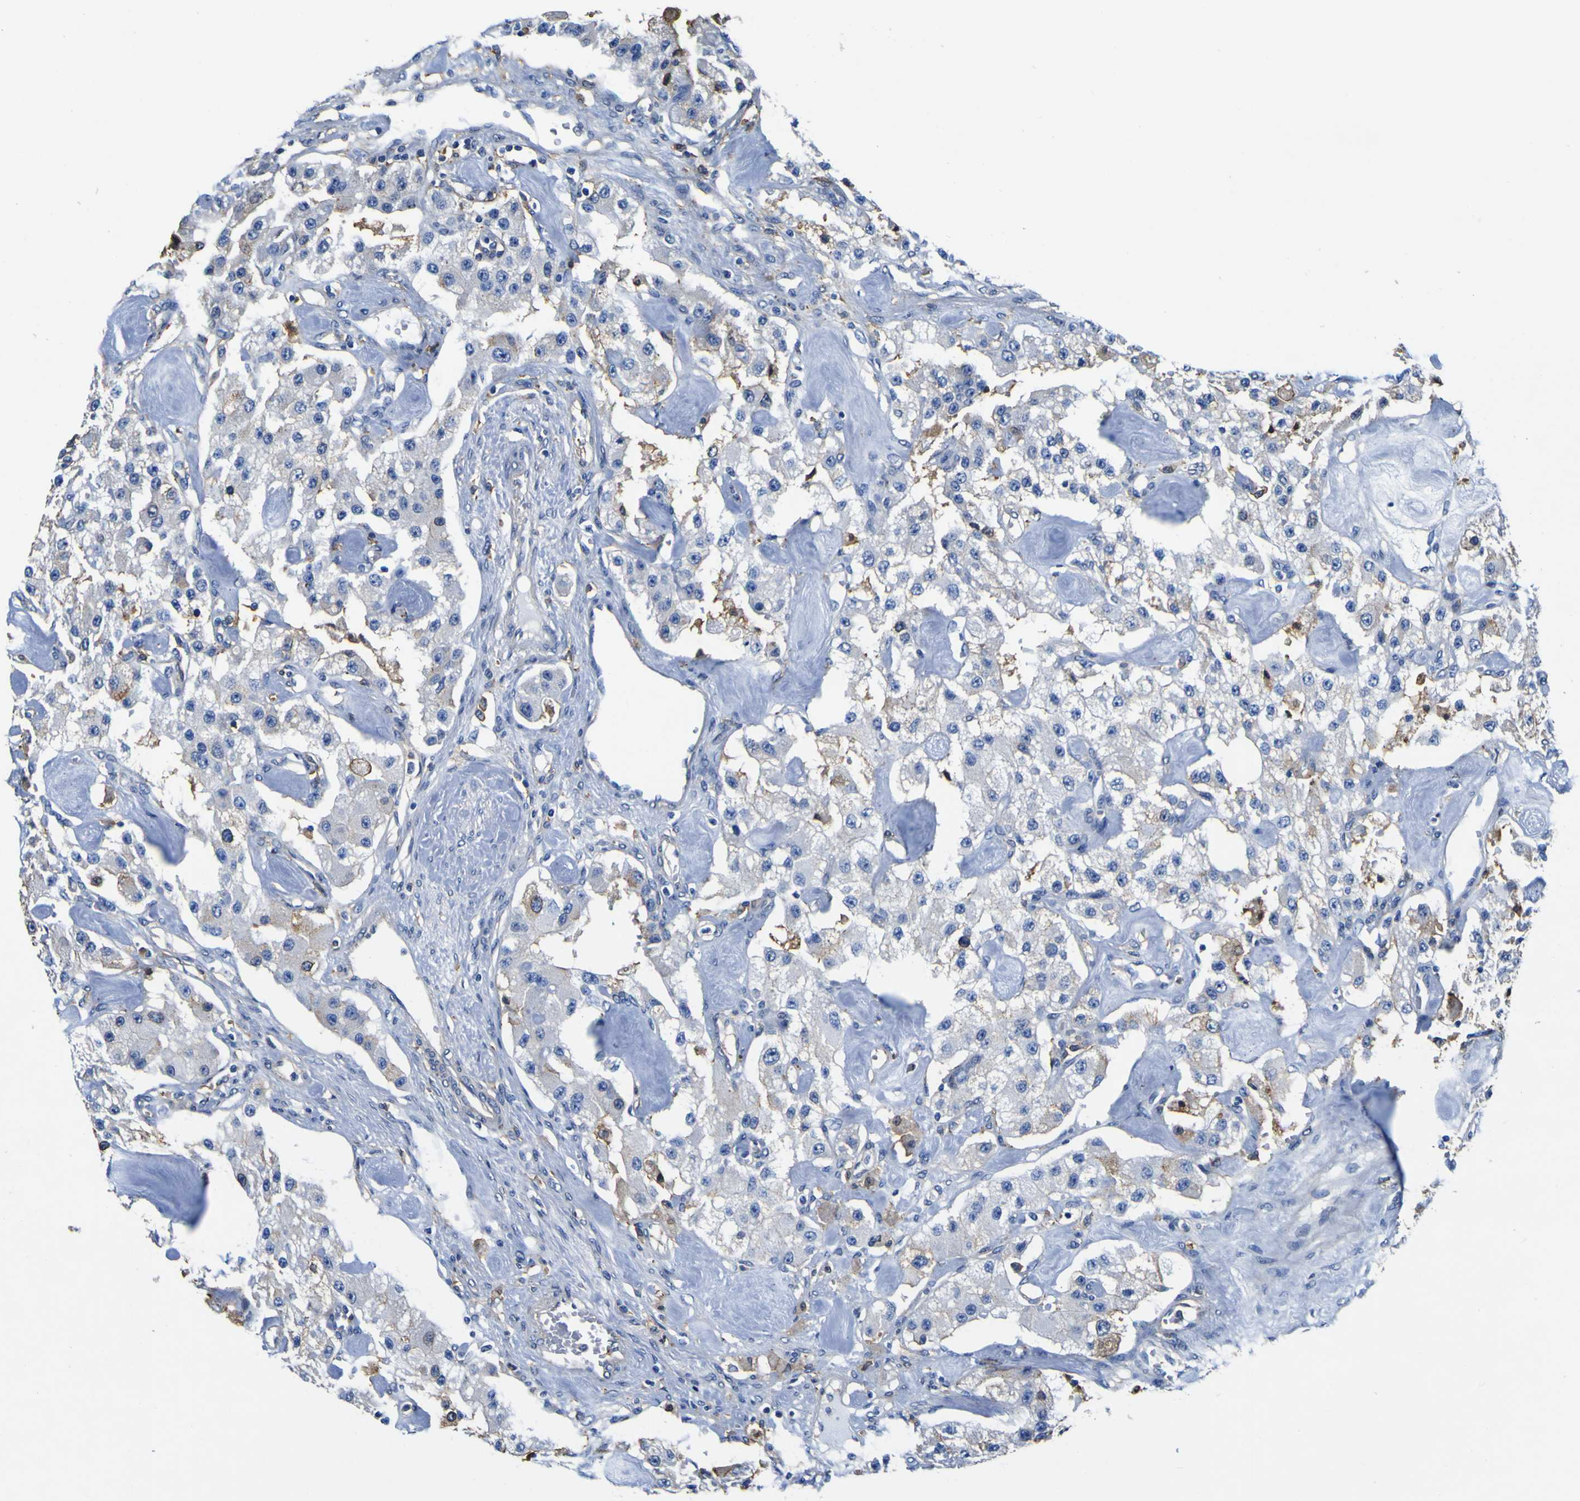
{"staining": {"intensity": "negative", "quantity": "none", "location": "none"}, "tissue": "carcinoid", "cell_type": "Tumor cells", "image_type": "cancer", "snomed": [{"axis": "morphology", "description": "Carcinoid, malignant, NOS"}, {"axis": "topography", "description": "Pancreas"}], "caption": "Tumor cells show no significant expression in carcinoid.", "gene": "PXDN", "patient": {"sex": "male", "age": 41}}